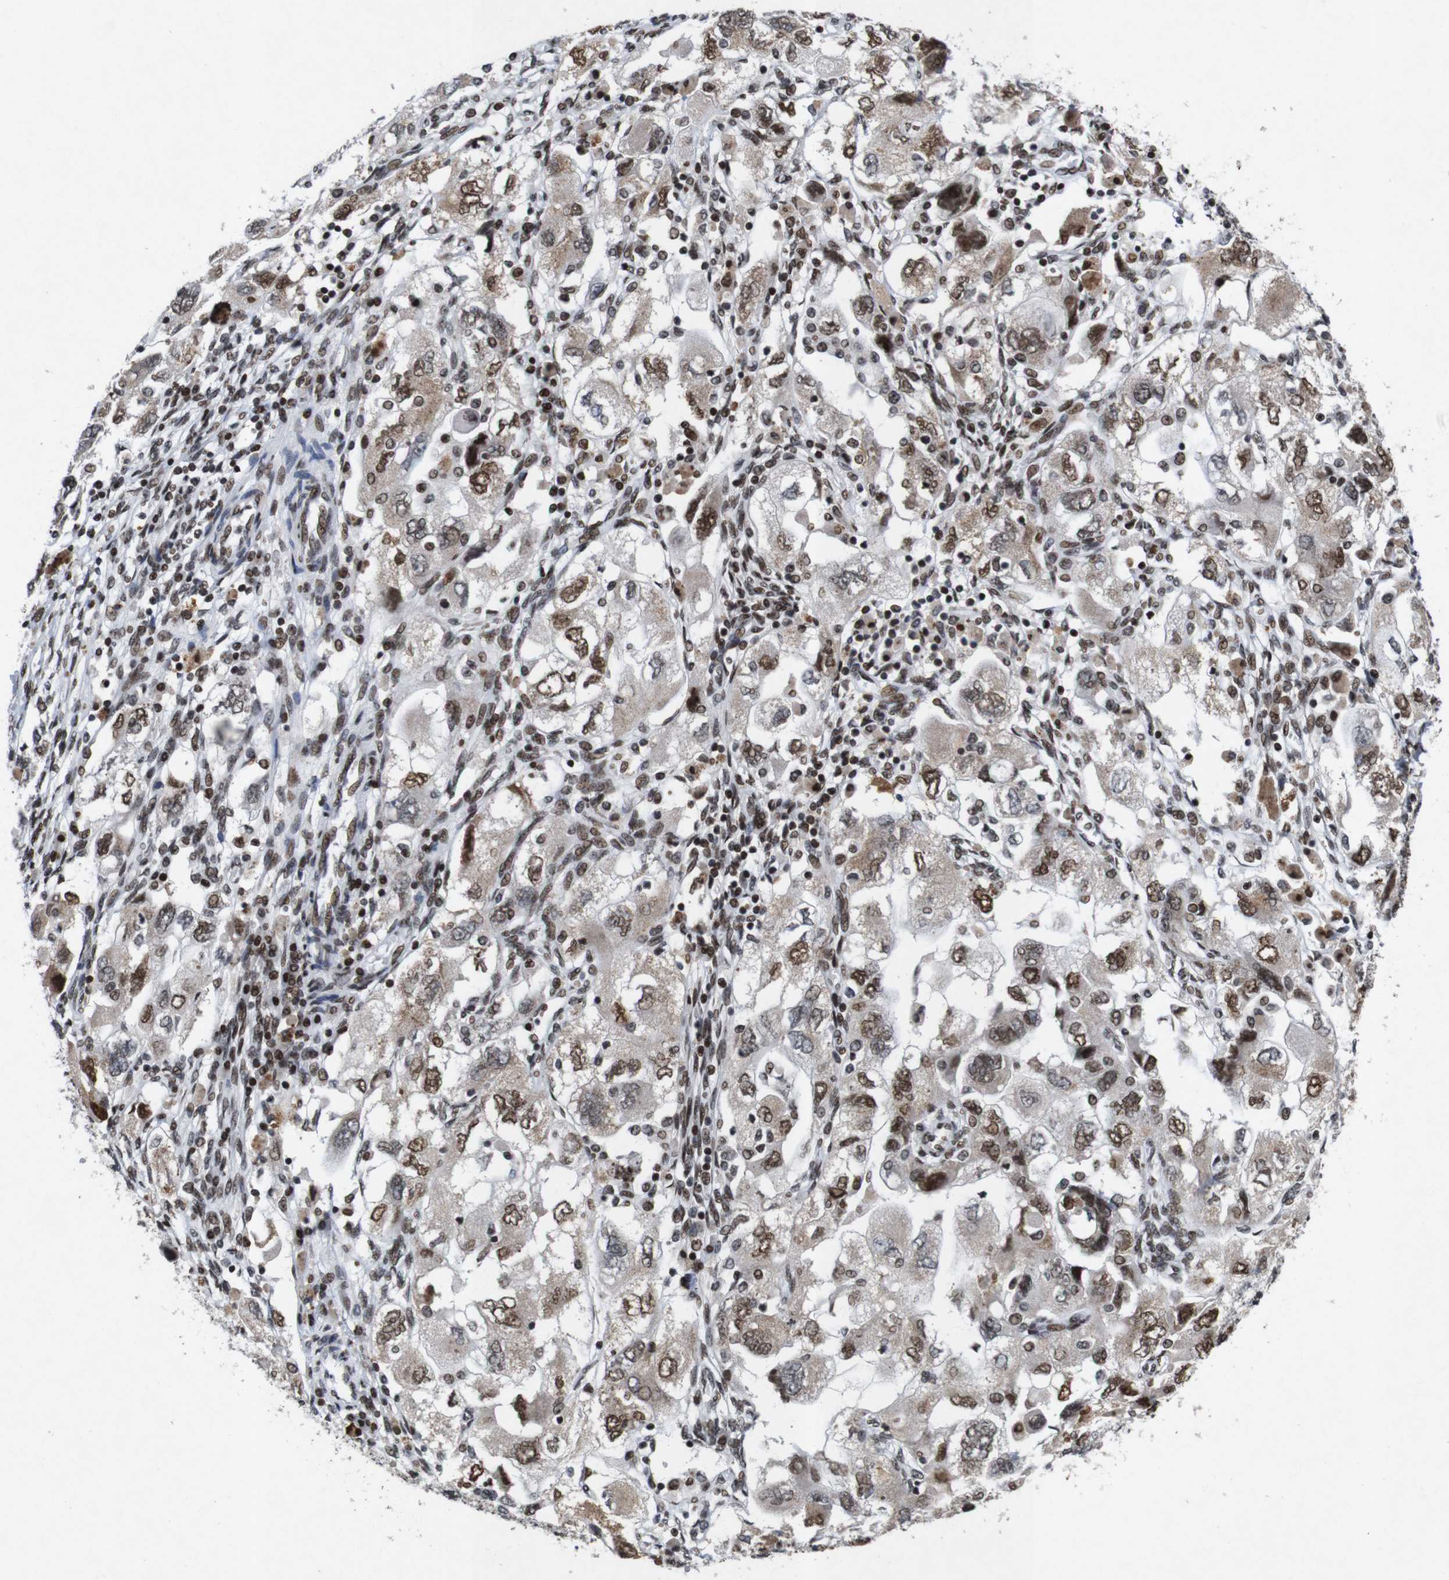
{"staining": {"intensity": "moderate", "quantity": ">75%", "location": "nuclear"}, "tissue": "ovarian cancer", "cell_type": "Tumor cells", "image_type": "cancer", "snomed": [{"axis": "morphology", "description": "Carcinoma, NOS"}, {"axis": "morphology", "description": "Cystadenocarcinoma, serous, NOS"}, {"axis": "topography", "description": "Ovary"}], "caption": "A medium amount of moderate nuclear positivity is appreciated in approximately >75% of tumor cells in ovarian cancer tissue.", "gene": "MAGEH1", "patient": {"sex": "female", "age": 69}}